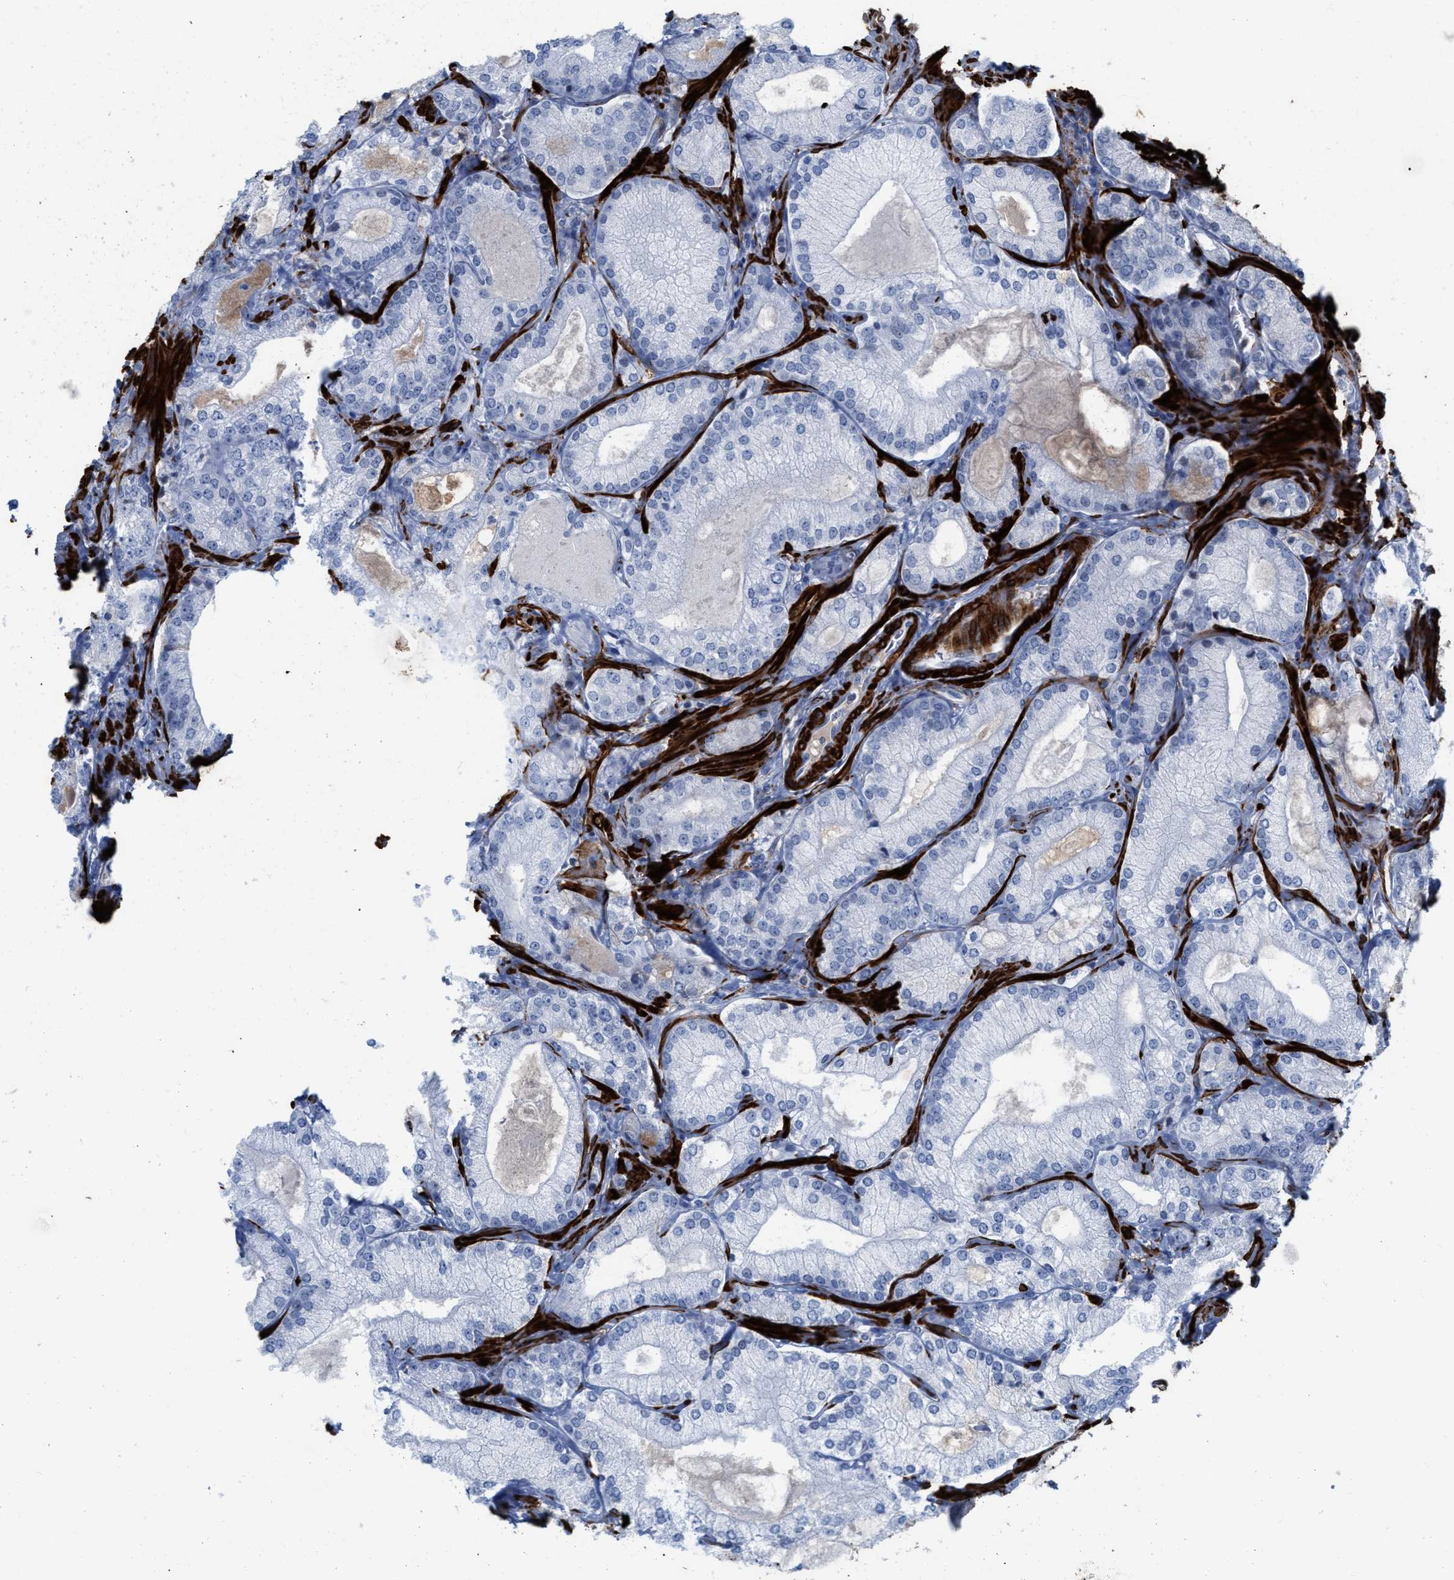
{"staining": {"intensity": "negative", "quantity": "none", "location": "none"}, "tissue": "prostate cancer", "cell_type": "Tumor cells", "image_type": "cancer", "snomed": [{"axis": "morphology", "description": "Adenocarcinoma, Low grade"}, {"axis": "topography", "description": "Prostate"}], "caption": "Tumor cells are negative for brown protein staining in prostate cancer (adenocarcinoma (low-grade)). (DAB (3,3'-diaminobenzidine) immunohistochemistry (IHC) with hematoxylin counter stain).", "gene": "TAGLN", "patient": {"sex": "male", "age": 65}}